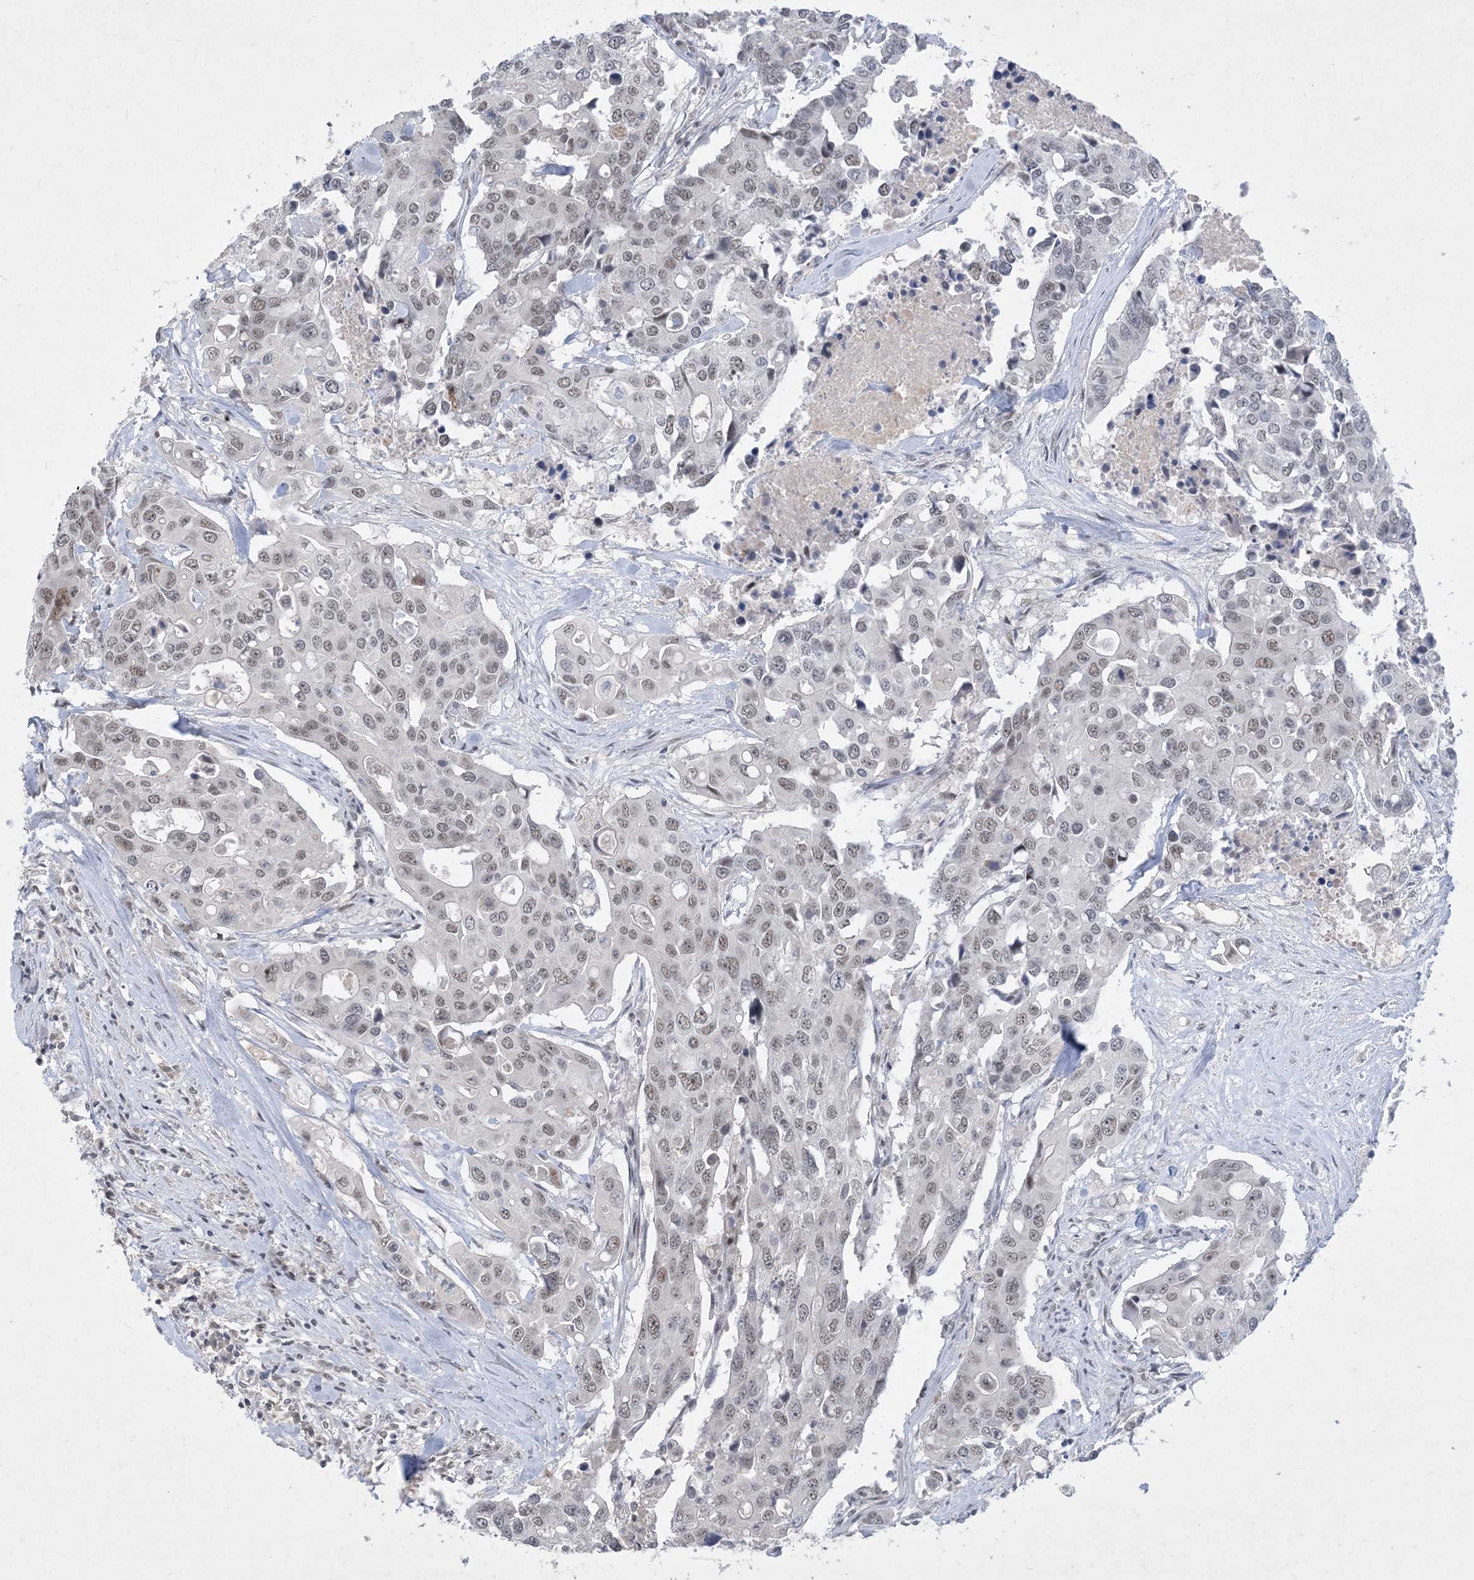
{"staining": {"intensity": "weak", "quantity": ">75%", "location": "nuclear"}, "tissue": "colorectal cancer", "cell_type": "Tumor cells", "image_type": "cancer", "snomed": [{"axis": "morphology", "description": "Adenocarcinoma, NOS"}, {"axis": "topography", "description": "Colon"}], "caption": "Brown immunohistochemical staining in colorectal adenocarcinoma shows weak nuclear expression in approximately >75% of tumor cells. The staining was performed using DAB (3,3'-diaminobenzidine) to visualize the protein expression in brown, while the nuclei were stained in blue with hematoxylin (Magnification: 20x).", "gene": "ZNF674", "patient": {"sex": "male", "age": 77}}